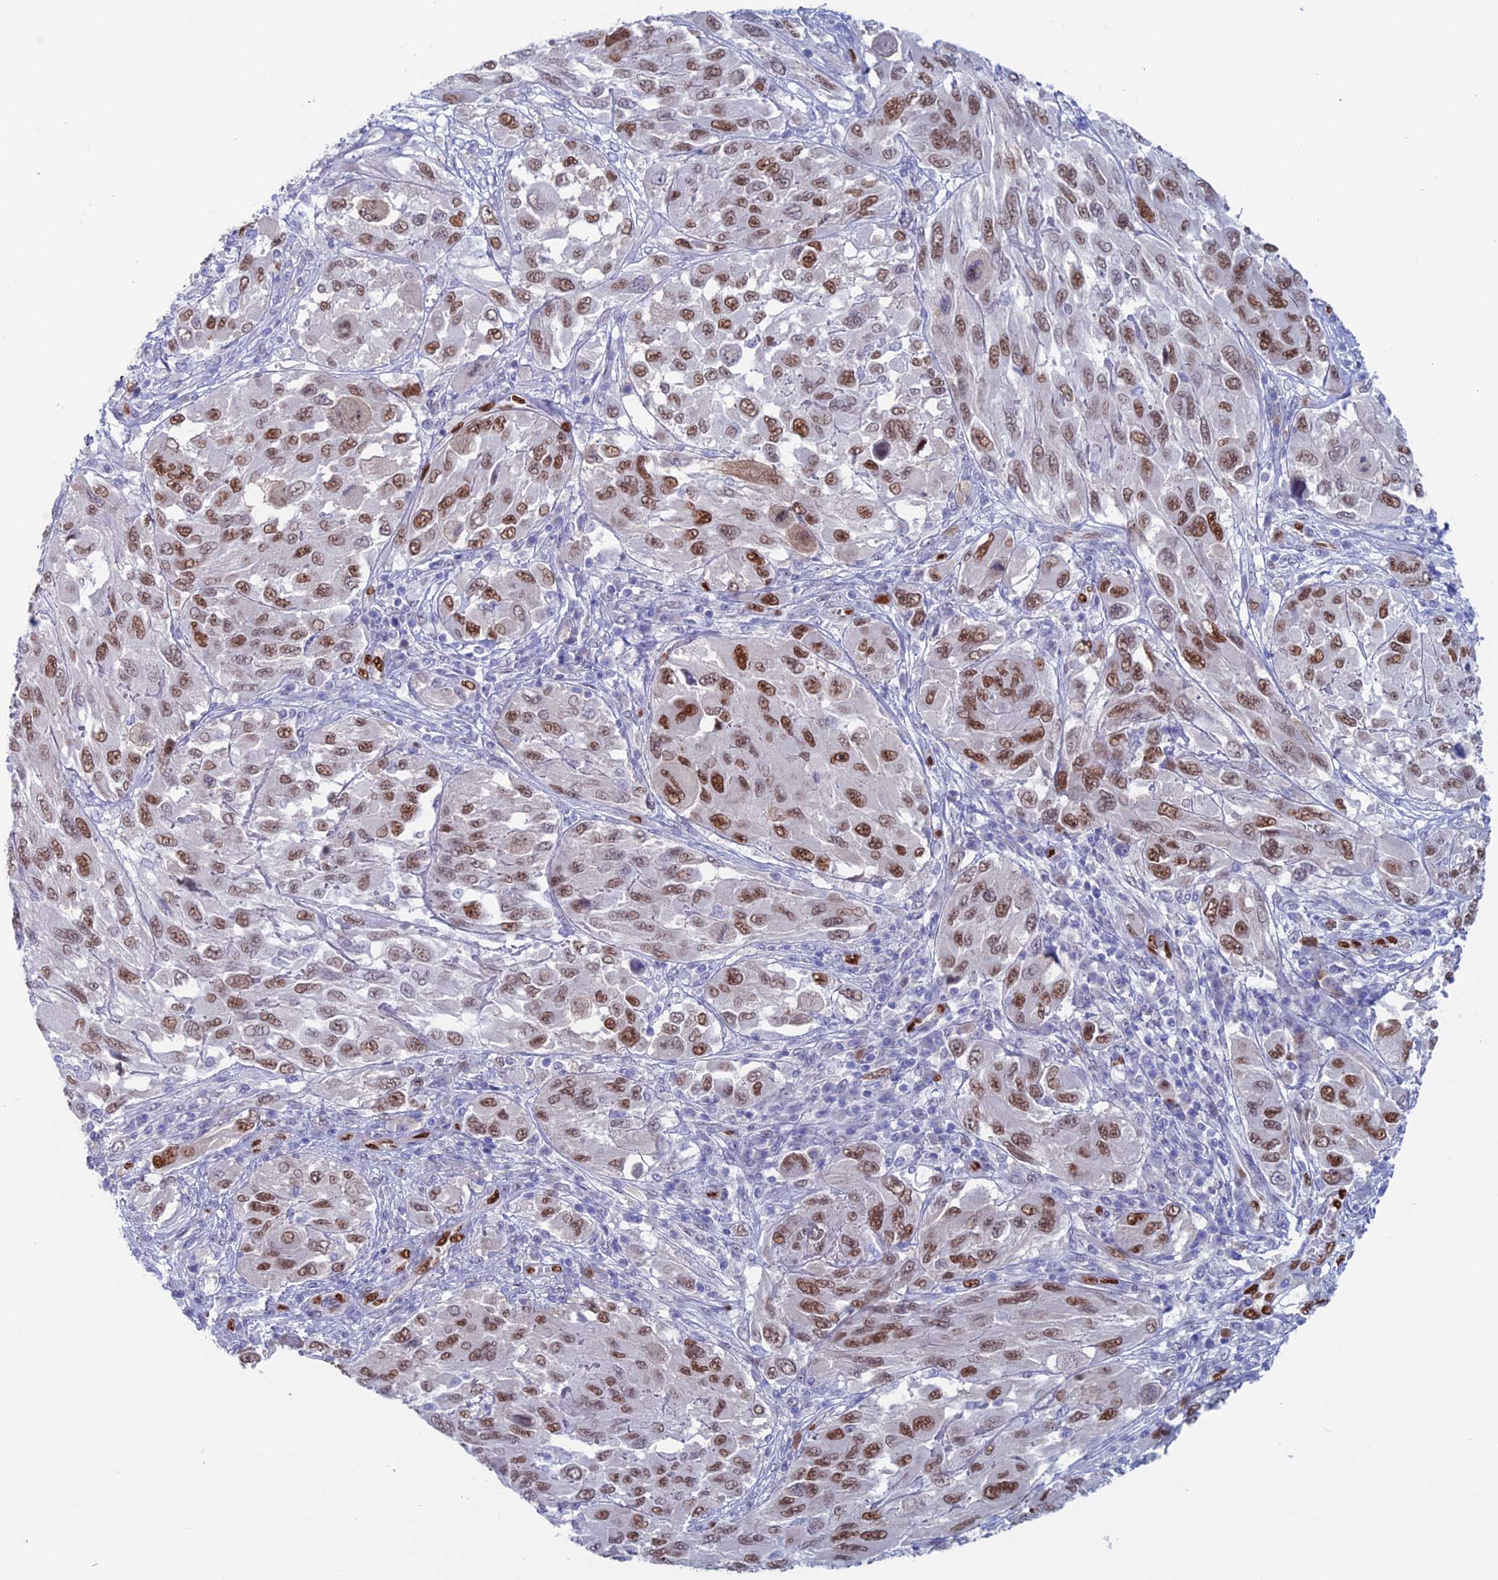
{"staining": {"intensity": "moderate", "quantity": ">75%", "location": "nuclear"}, "tissue": "melanoma", "cell_type": "Tumor cells", "image_type": "cancer", "snomed": [{"axis": "morphology", "description": "Malignant melanoma, NOS"}, {"axis": "topography", "description": "Skin"}], "caption": "Immunohistochemical staining of malignant melanoma exhibits medium levels of moderate nuclear positivity in approximately >75% of tumor cells.", "gene": "NOL4L", "patient": {"sex": "female", "age": 91}}